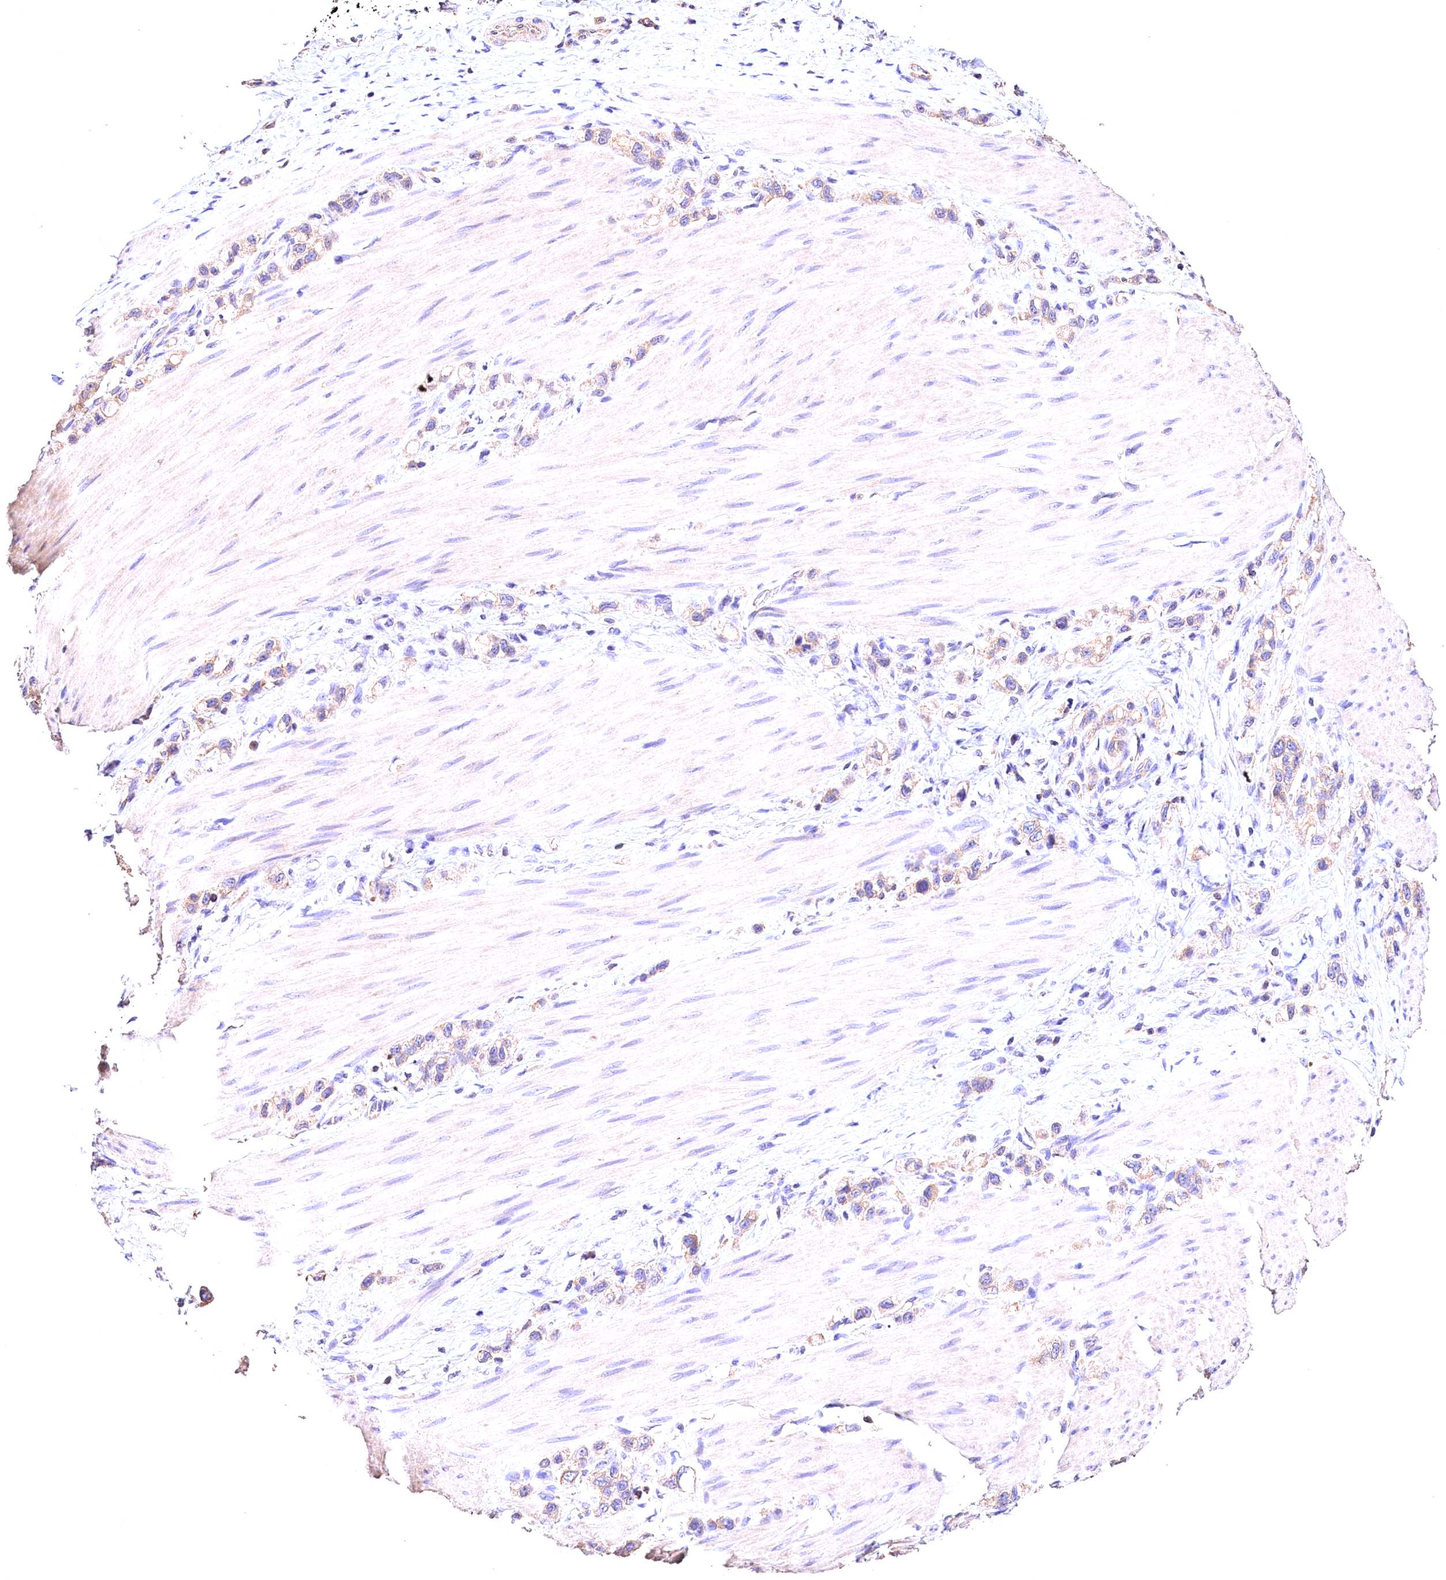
{"staining": {"intensity": "weak", "quantity": "25%-75%", "location": "cytoplasmic/membranous"}, "tissue": "stomach cancer", "cell_type": "Tumor cells", "image_type": "cancer", "snomed": [{"axis": "morphology", "description": "Adenocarcinoma, NOS"}, {"axis": "topography", "description": "Stomach"}], "caption": "A brown stain labels weak cytoplasmic/membranous expression of a protein in stomach cancer (adenocarcinoma) tumor cells. The protein is shown in brown color, while the nuclei are stained blue.", "gene": "OAS3", "patient": {"sex": "female", "age": 65}}